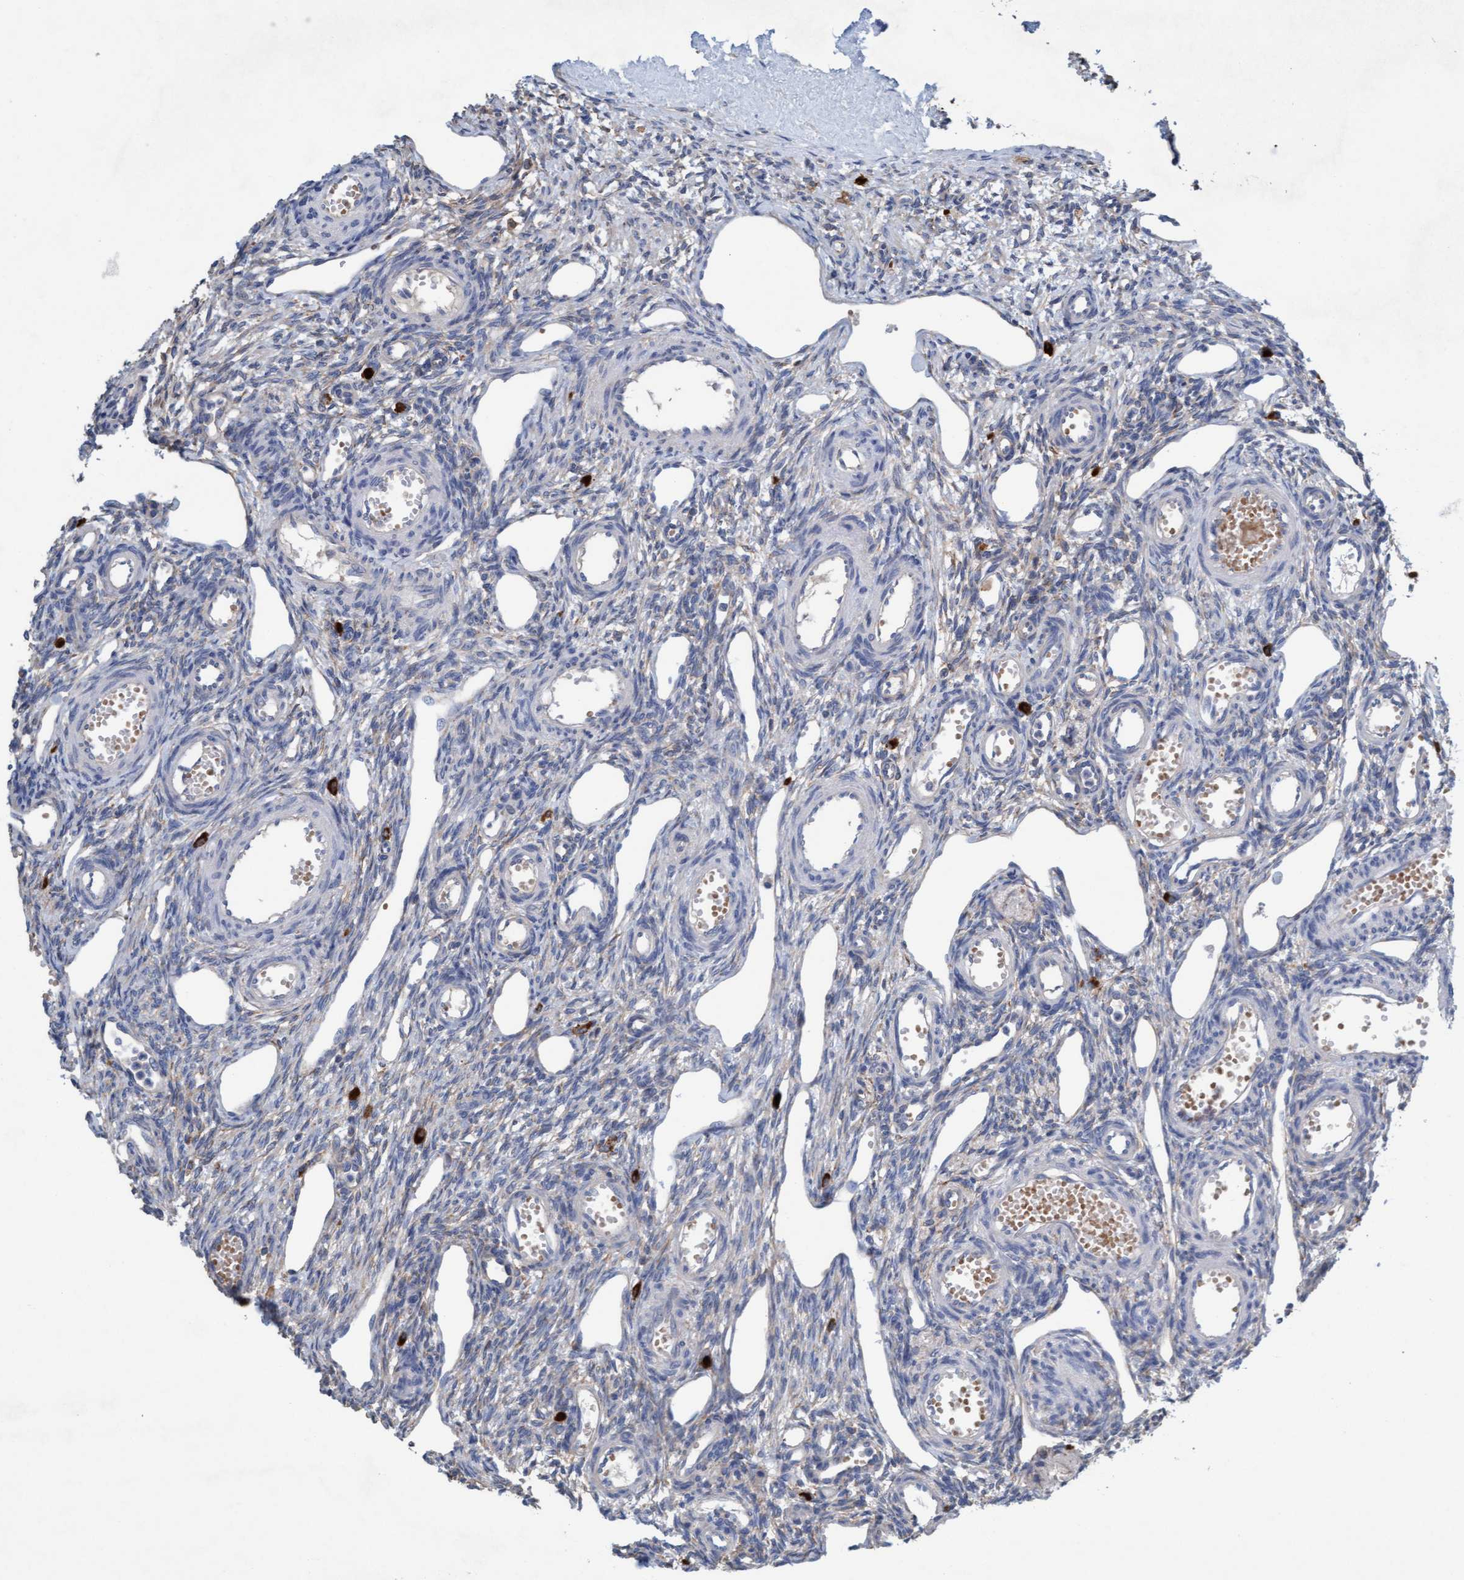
{"staining": {"intensity": "negative", "quantity": "none", "location": "none"}, "tissue": "ovary", "cell_type": "Ovarian stroma cells", "image_type": "normal", "snomed": [{"axis": "morphology", "description": "Normal tissue, NOS"}, {"axis": "topography", "description": "Ovary"}], "caption": "Immunohistochemistry (IHC) histopathology image of benign human ovary stained for a protein (brown), which reveals no expression in ovarian stroma cells. (DAB (3,3'-diaminobenzidine) IHC, high magnification).", "gene": "SIGIRR", "patient": {"sex": "female", "age": 33}}